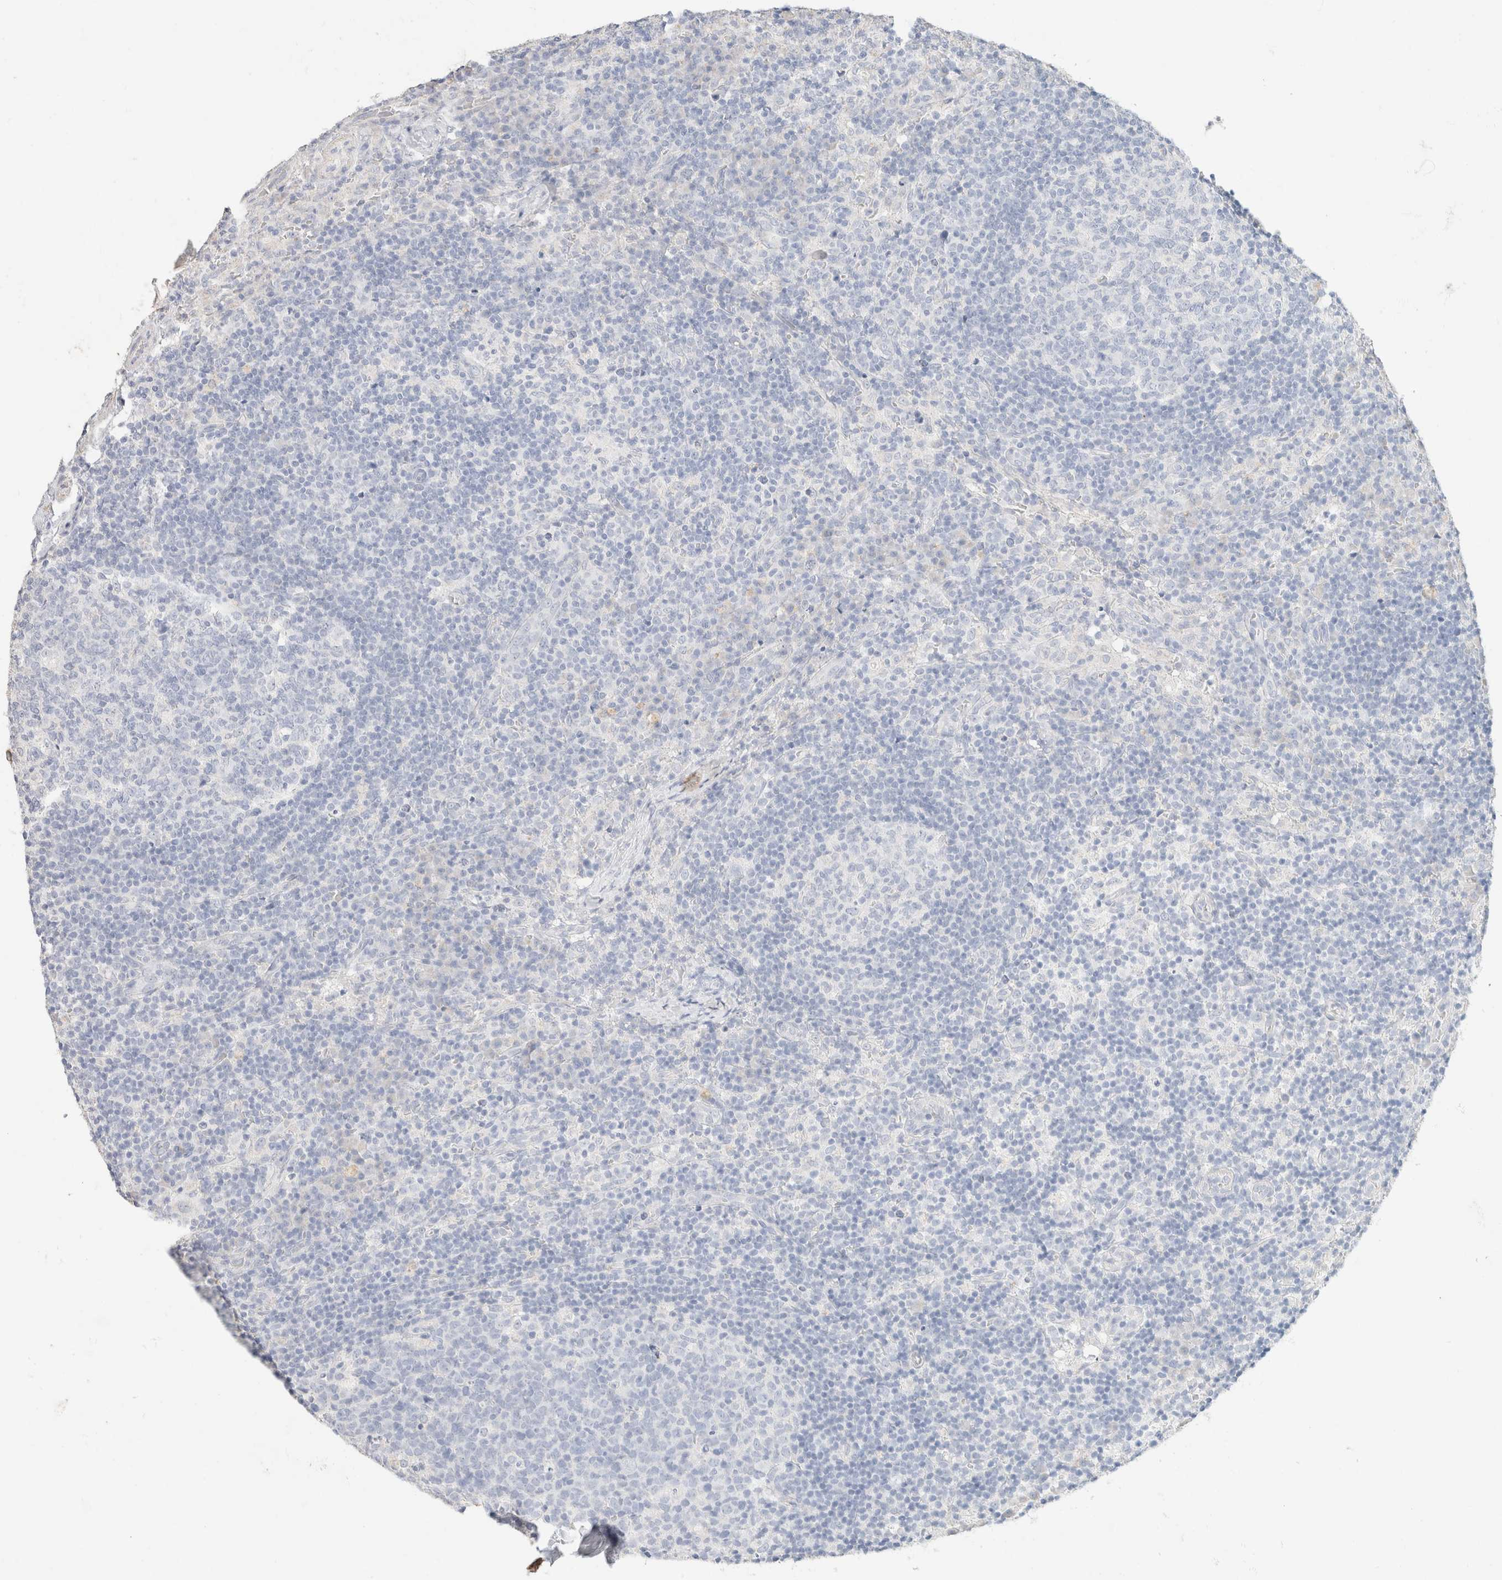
{"staining": {"intensity": "negative", "quantity": "none", "location": "none"}, "tissue": "lymph node", "cell_type": "Germinal center cells", "image_type": "normal", "snomed": [{"axis": "morphology", "description": "Normal tissue, NOS"}, {"axis": "morphology", "description": "Inflammation, NOS"}, {"axis": "topography", "description": "Lymph node"}], "caption": "This image is of benign lymph node stained with IHC to label a protein in brown with the nuclei are counter-stained blue. There is no positivity in germinal center cells.", "gene": "CA12", "patient": {"sex": "male", "age": 55}}